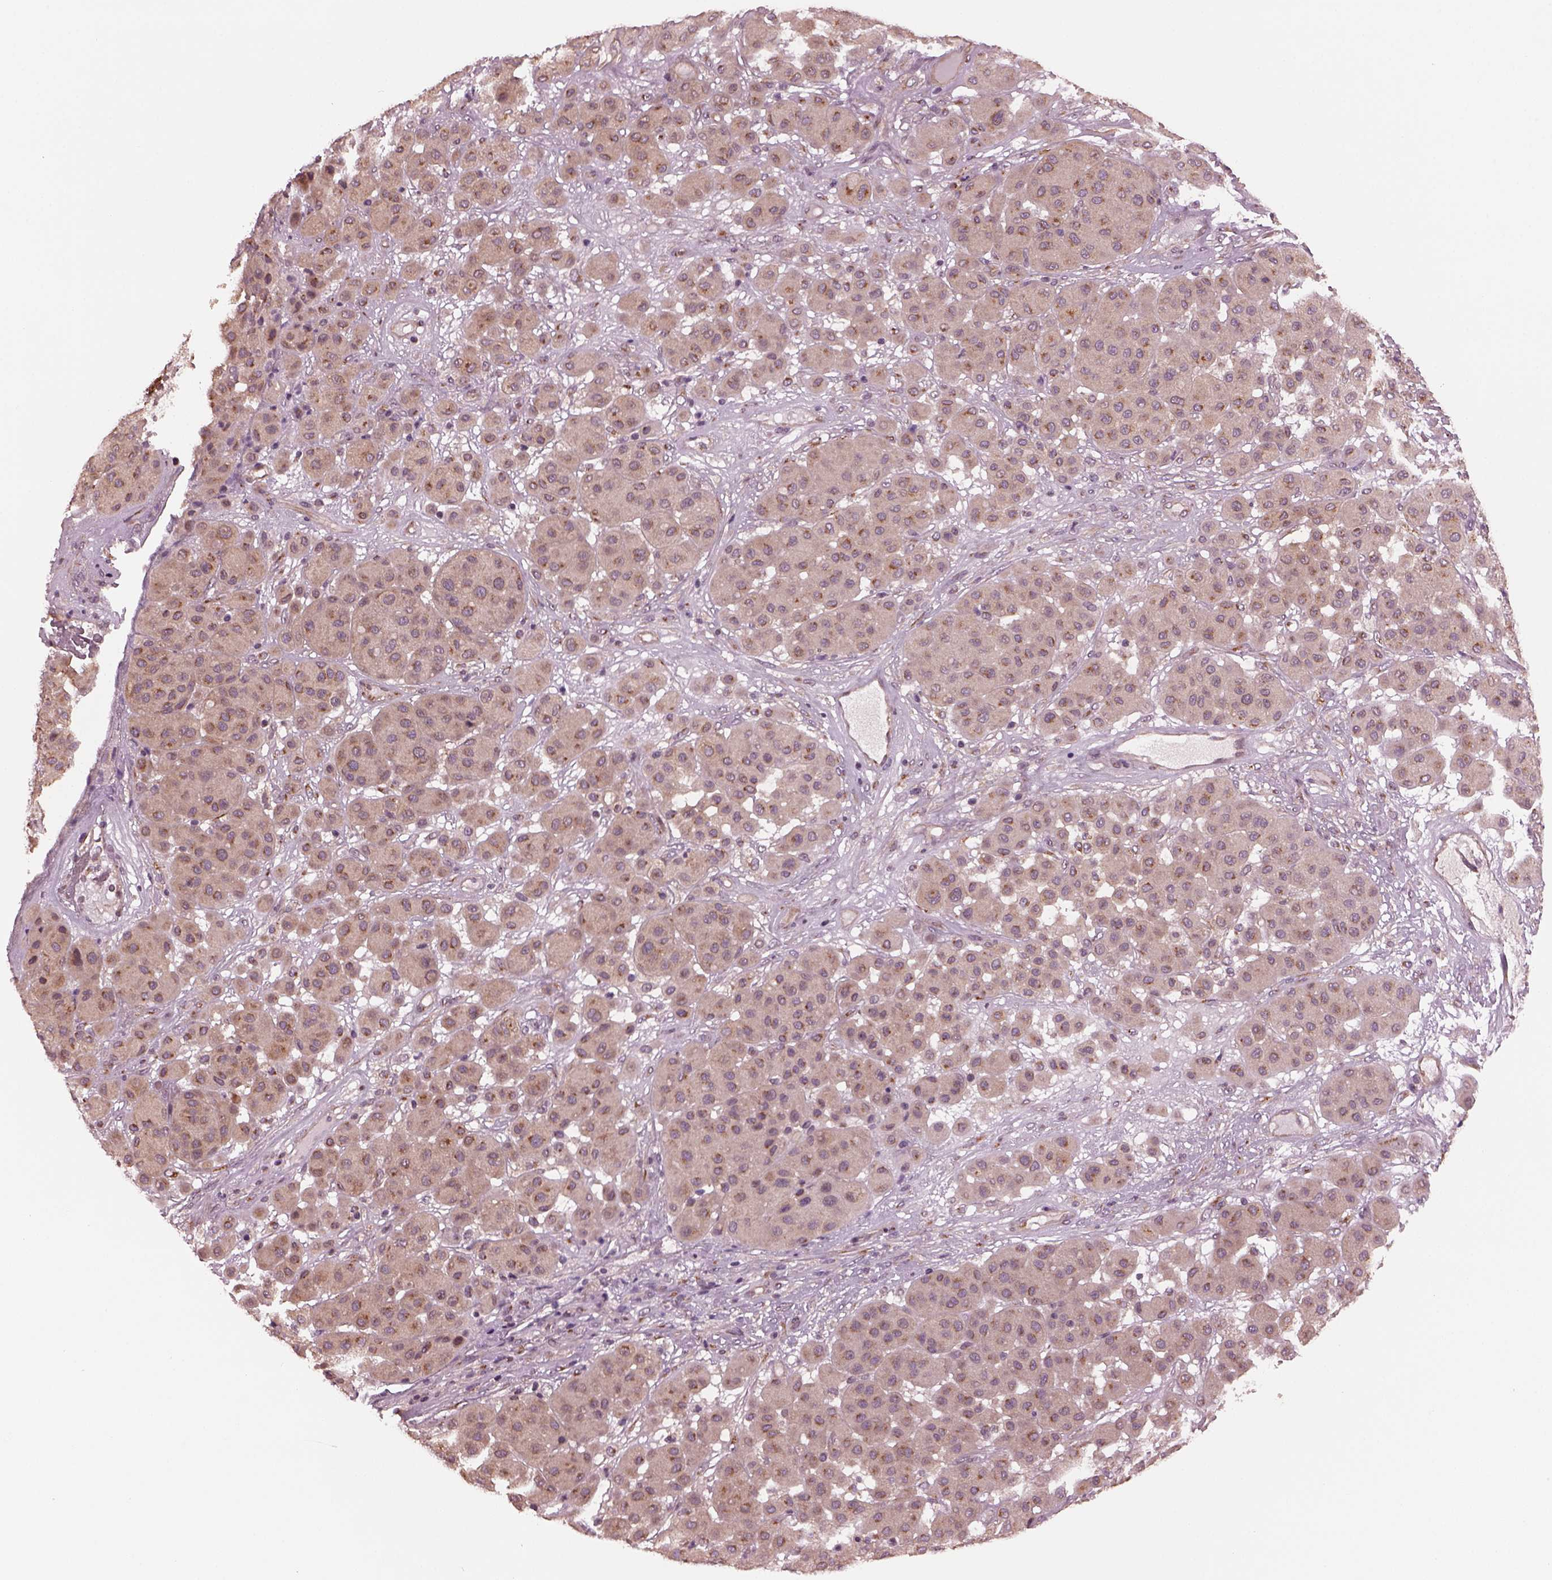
{"staining": {"intensity": "moderate", "quantity": "25%-75%", "location": "cytoplasmic/membranous"}, "tissue": "melanoma", "cell_type": "Tumor cells", "image_type": "cancer", "snomed": [{"axis": "morphology", "description": "Malignant melanoma, Metastatic site"}, {"axis": "topography", "description": "Smooth muscle"}], "caption": "High-magnification brightfield microscopy of melanoma stained with DAB (brown) and counterstained with hematoxylin (blue). tumor cells exhibit moderate cytoplasmic/membranous expression is seen in about25%-75% of cells.", "gene": "RUFY3", "patient": {"sex": "male", "age": 41}}